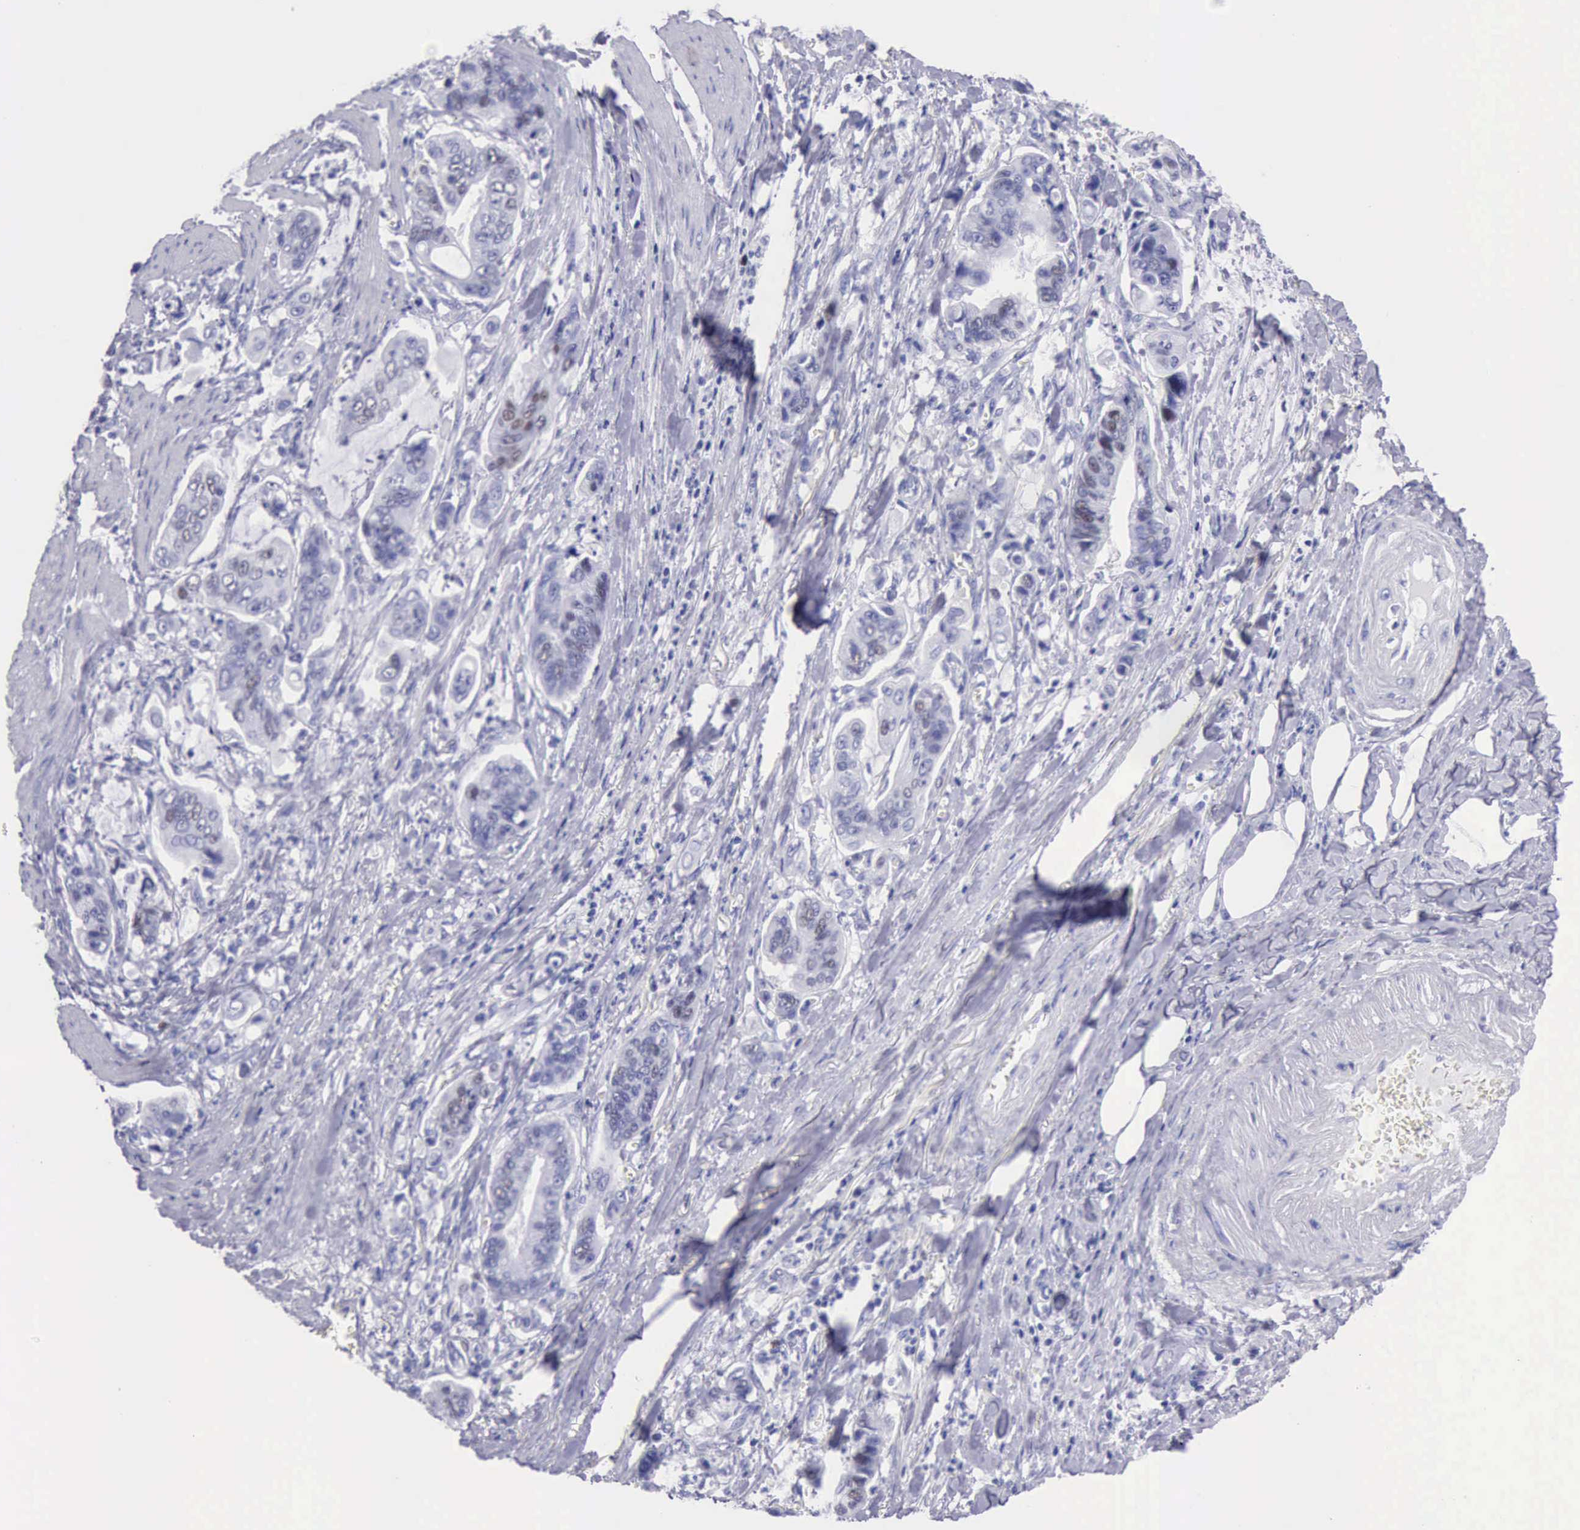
{"staining": {"intensity": "weak", "quantity": "<25%", "location": "nuclear"}, "tissue": "stomach cancer", "cell_type": "Tumor cells", "image_type": "cancer", "snomed": [{"axis": "morphology", "description": "Adenocarcinoma, NOS"}, {"axis": "topography", "description": "Stomach, upper"}], "caption": "High magnification brightfield microscopy of stomach adenocarcinoma stained with DAB (brown) and counterstained with hematoxylin (blue): tumor cells show no significant staining.", "gene": "MCM2", "patient": {"sex": "male", "age": 80}}